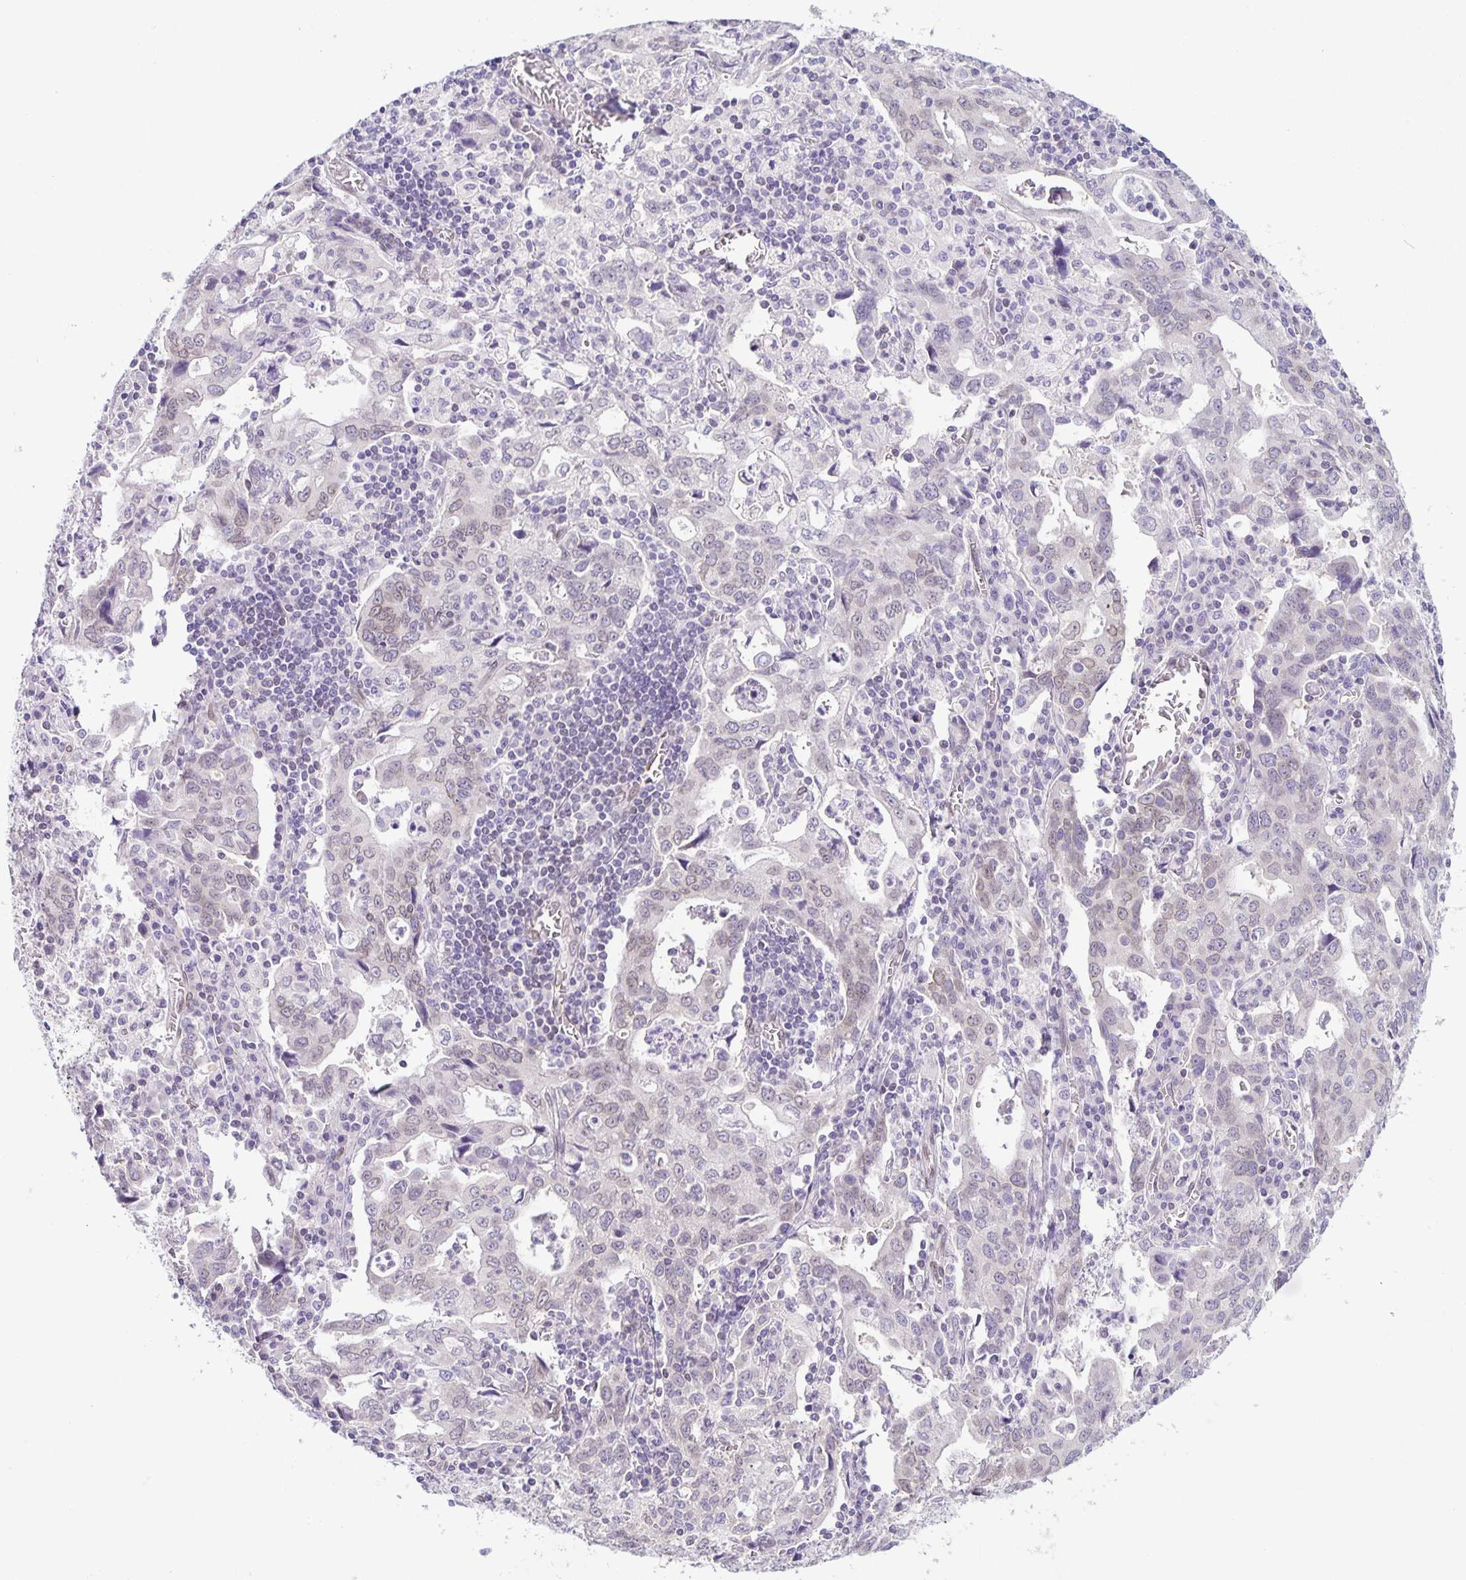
{"staining": {"intensity": "negative", "quantity": "none", "location": "none"}, "tissue": "stomach cancer", "cell_type": "Tumor cells", "image_type": "cancer", "snomed": [{"axis": "morphology", "description": "Adenocarcinoma, NOS"}, {"axis": "topography", "description": "Stomach, upper"}], "caption": "There is no significant staining in tumor cells of stomach adenocarcinoma. Nuclei are stained in blue.", "gene": "SYNE2", "patient": {"sex": "male", "age": 85}}